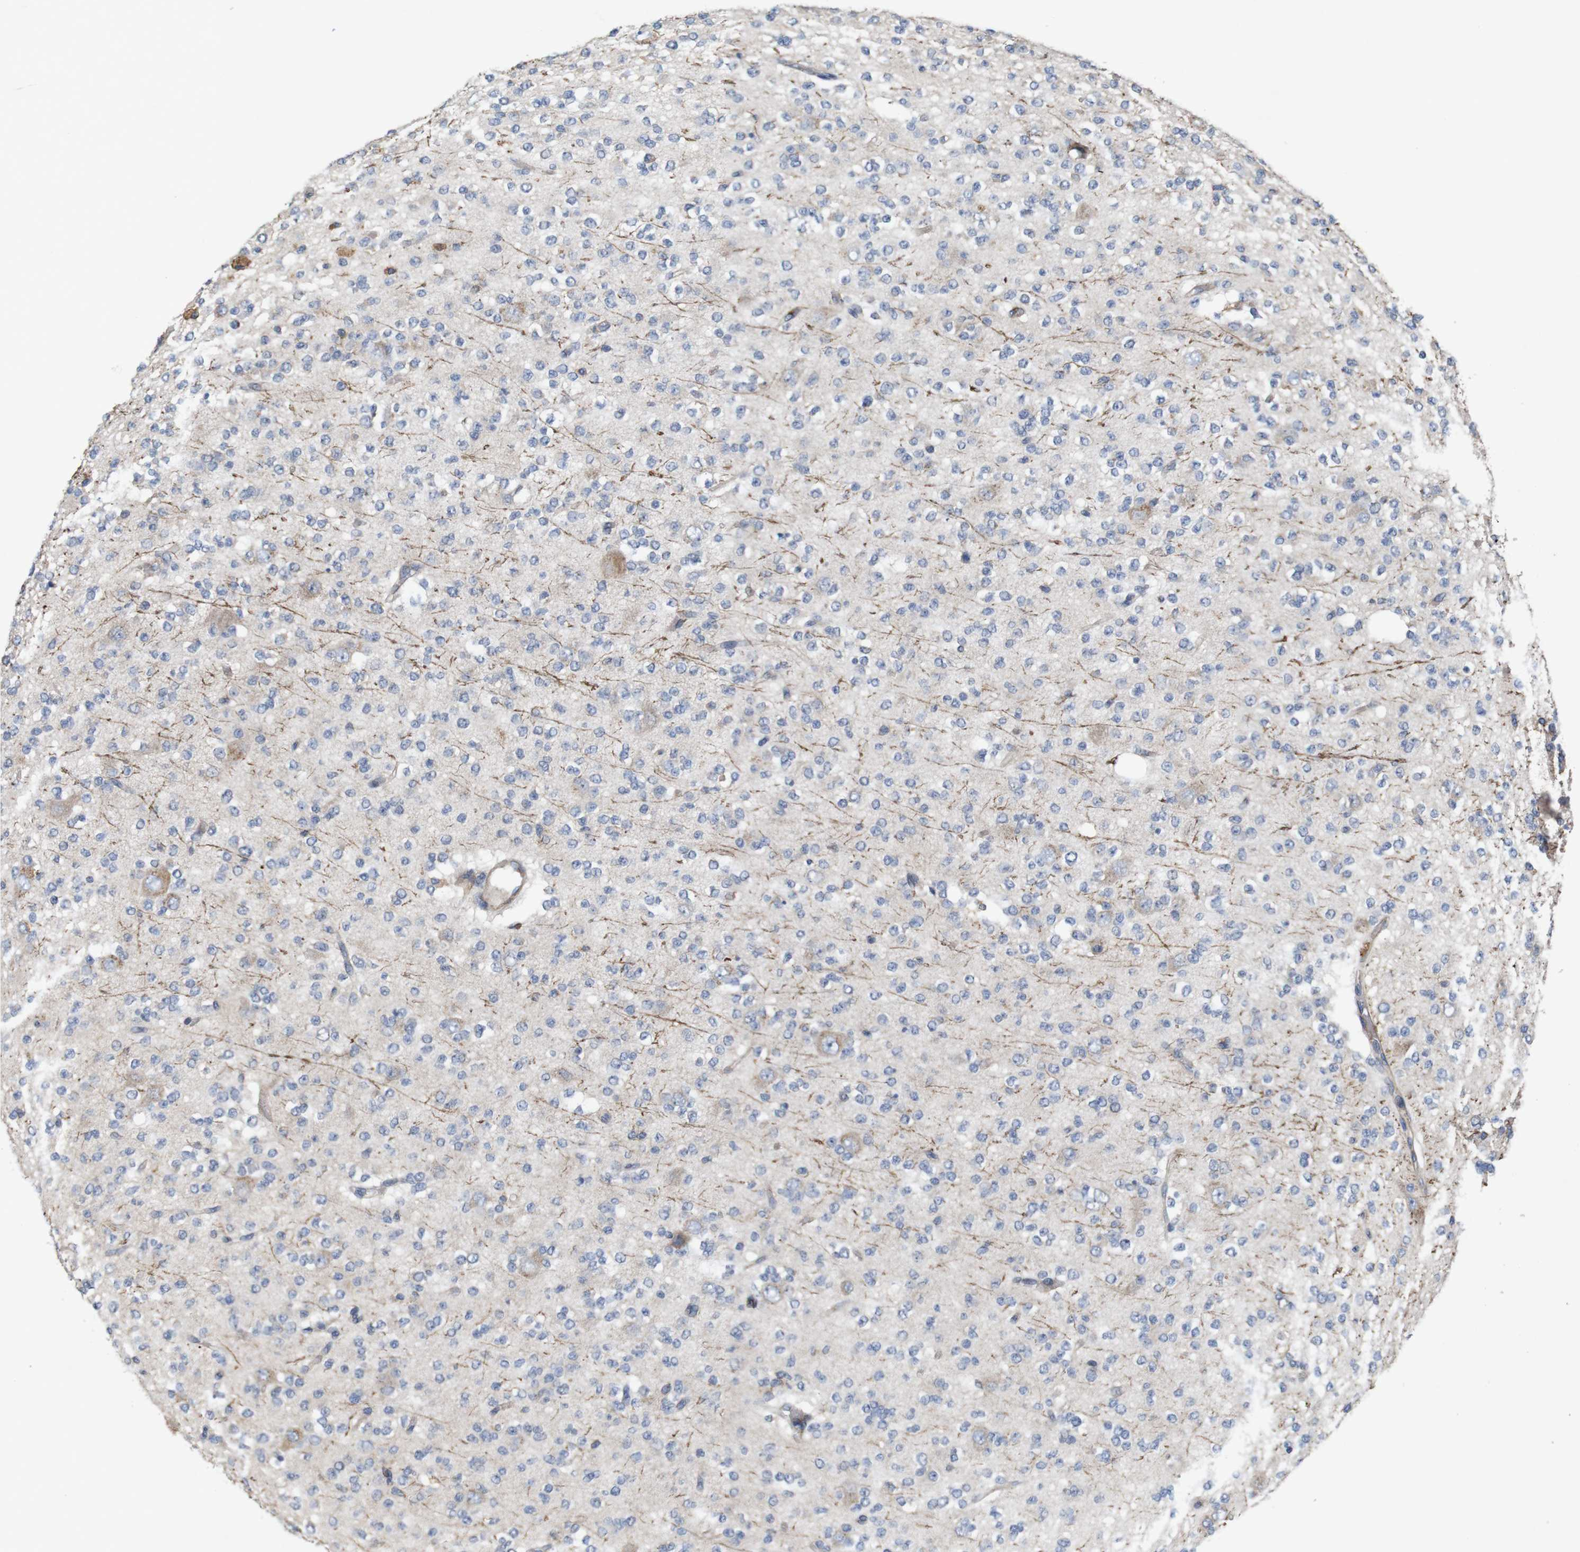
{"staining": {"intensity": "negative", "quantity": "none", "location": "none"}, "tissue": "glioma", "cell_type": "Tumor cells", "image_type": "cancer", "snomed": [{"axis": "morphology", "description": "Glioma, malignant, Low grade"}, {"axis": "topography", "description": "Brain"}], "caption": "There is no significant expression in tumor cells of glioma.", "gene": "SIGLEC8", "patient": {"sex": "male", "age": 38}}